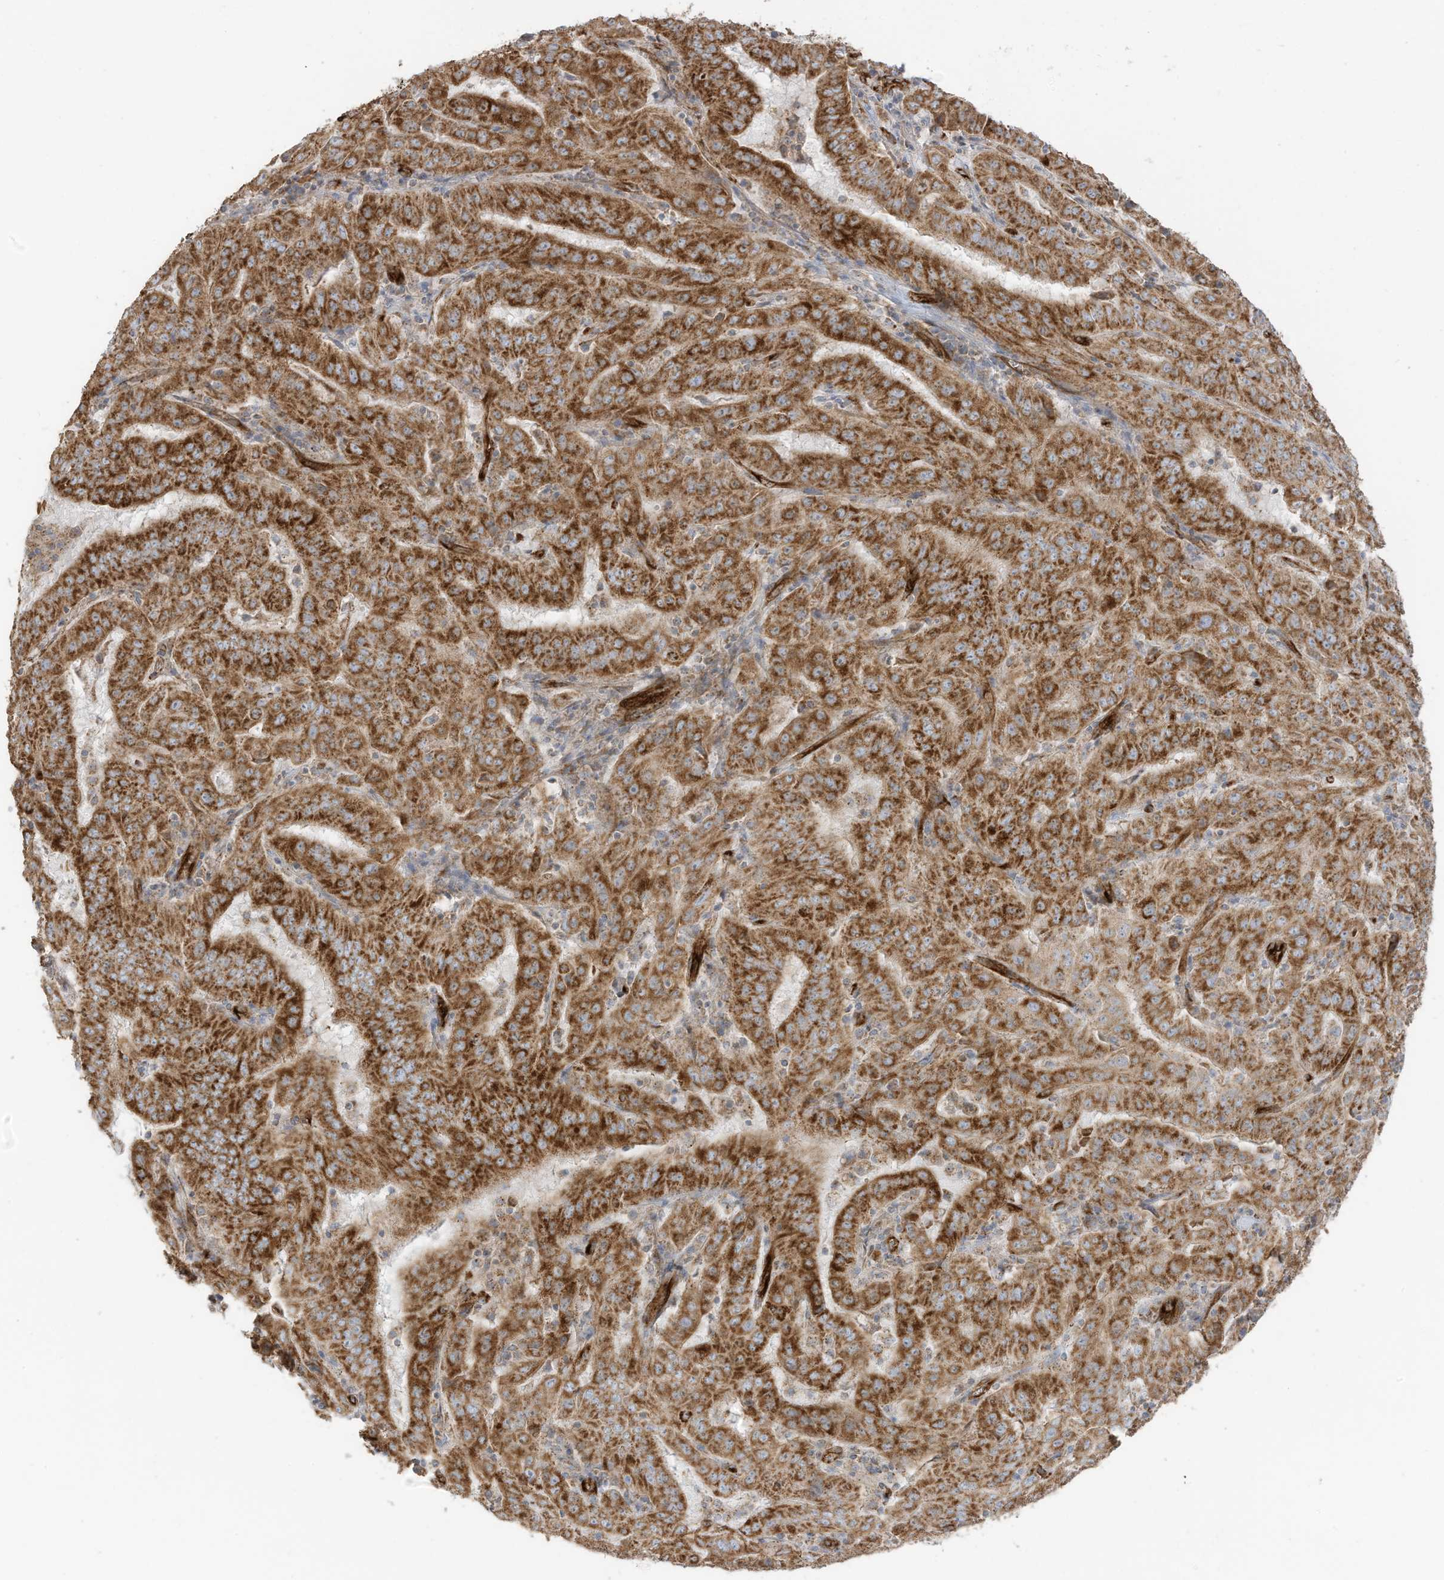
{"staining": {"intensity": "strong", "quantity": ">75%", "location": "cytoplasmic/membranous"}, "tissue": "pancreatic cancer", "cell_type": "Tumor cells", "image_type": "cancer", "snomed": [{"axis": "morphology", "description": "Adenocarcinoma, NOS"}, {"axis": "topography", "description": "Pancreas"}], "caption": "Immunohistochemical staining of human pancreatic cancer shows strong cytoplasmic/membranous protein positivity in about >75% of tumor cells.", "gene": "ABCB7", "patient": {"sex": "male", "age": 63}}